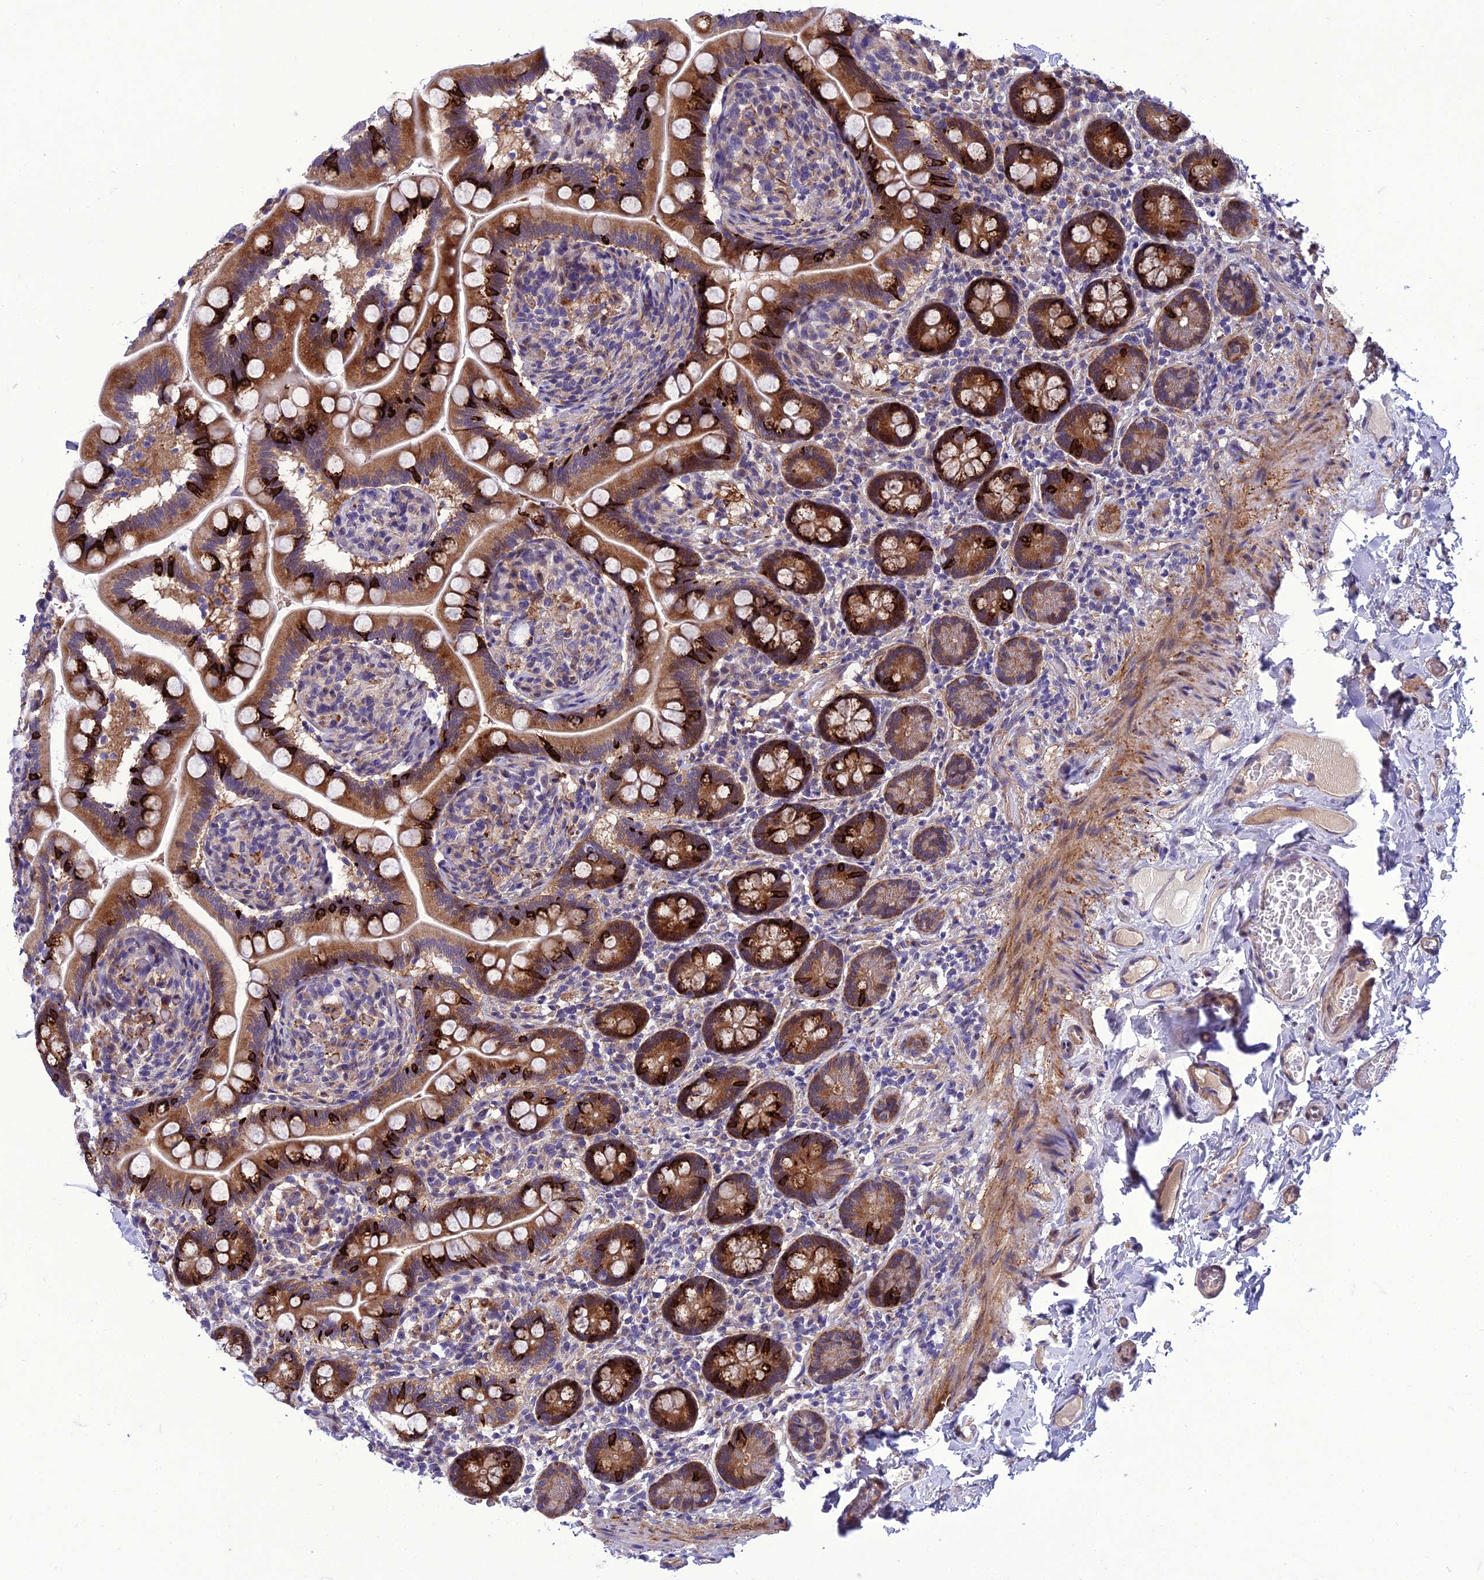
{"staining": {"intensity": "strong", "quantity": "25%-75%", "location": "cytoplasmic/membranous"}, "tissue": "small intestine", "cell_type": "Glandular cells", "image_type": "normal", "snomed": [{"axis": "morphology", "description": "Normal tissue, NOS"}, {"axis": "topography", "description": "Small intestine"}], "caption": "Immunohistochemistry staining of benign small intestine, which exhibits high levels of strong cytoplasmic/membranous positivity in about 25%-75% of glandular cells indicating strong cytoplasmic/membranous protein expression. The staining was performed using DAB (brown) for protein detection and nuclei were counterstained in hematoxylin (blue).", "gene": "GAB4", "patient": {"sex": "female", "age": 64}}